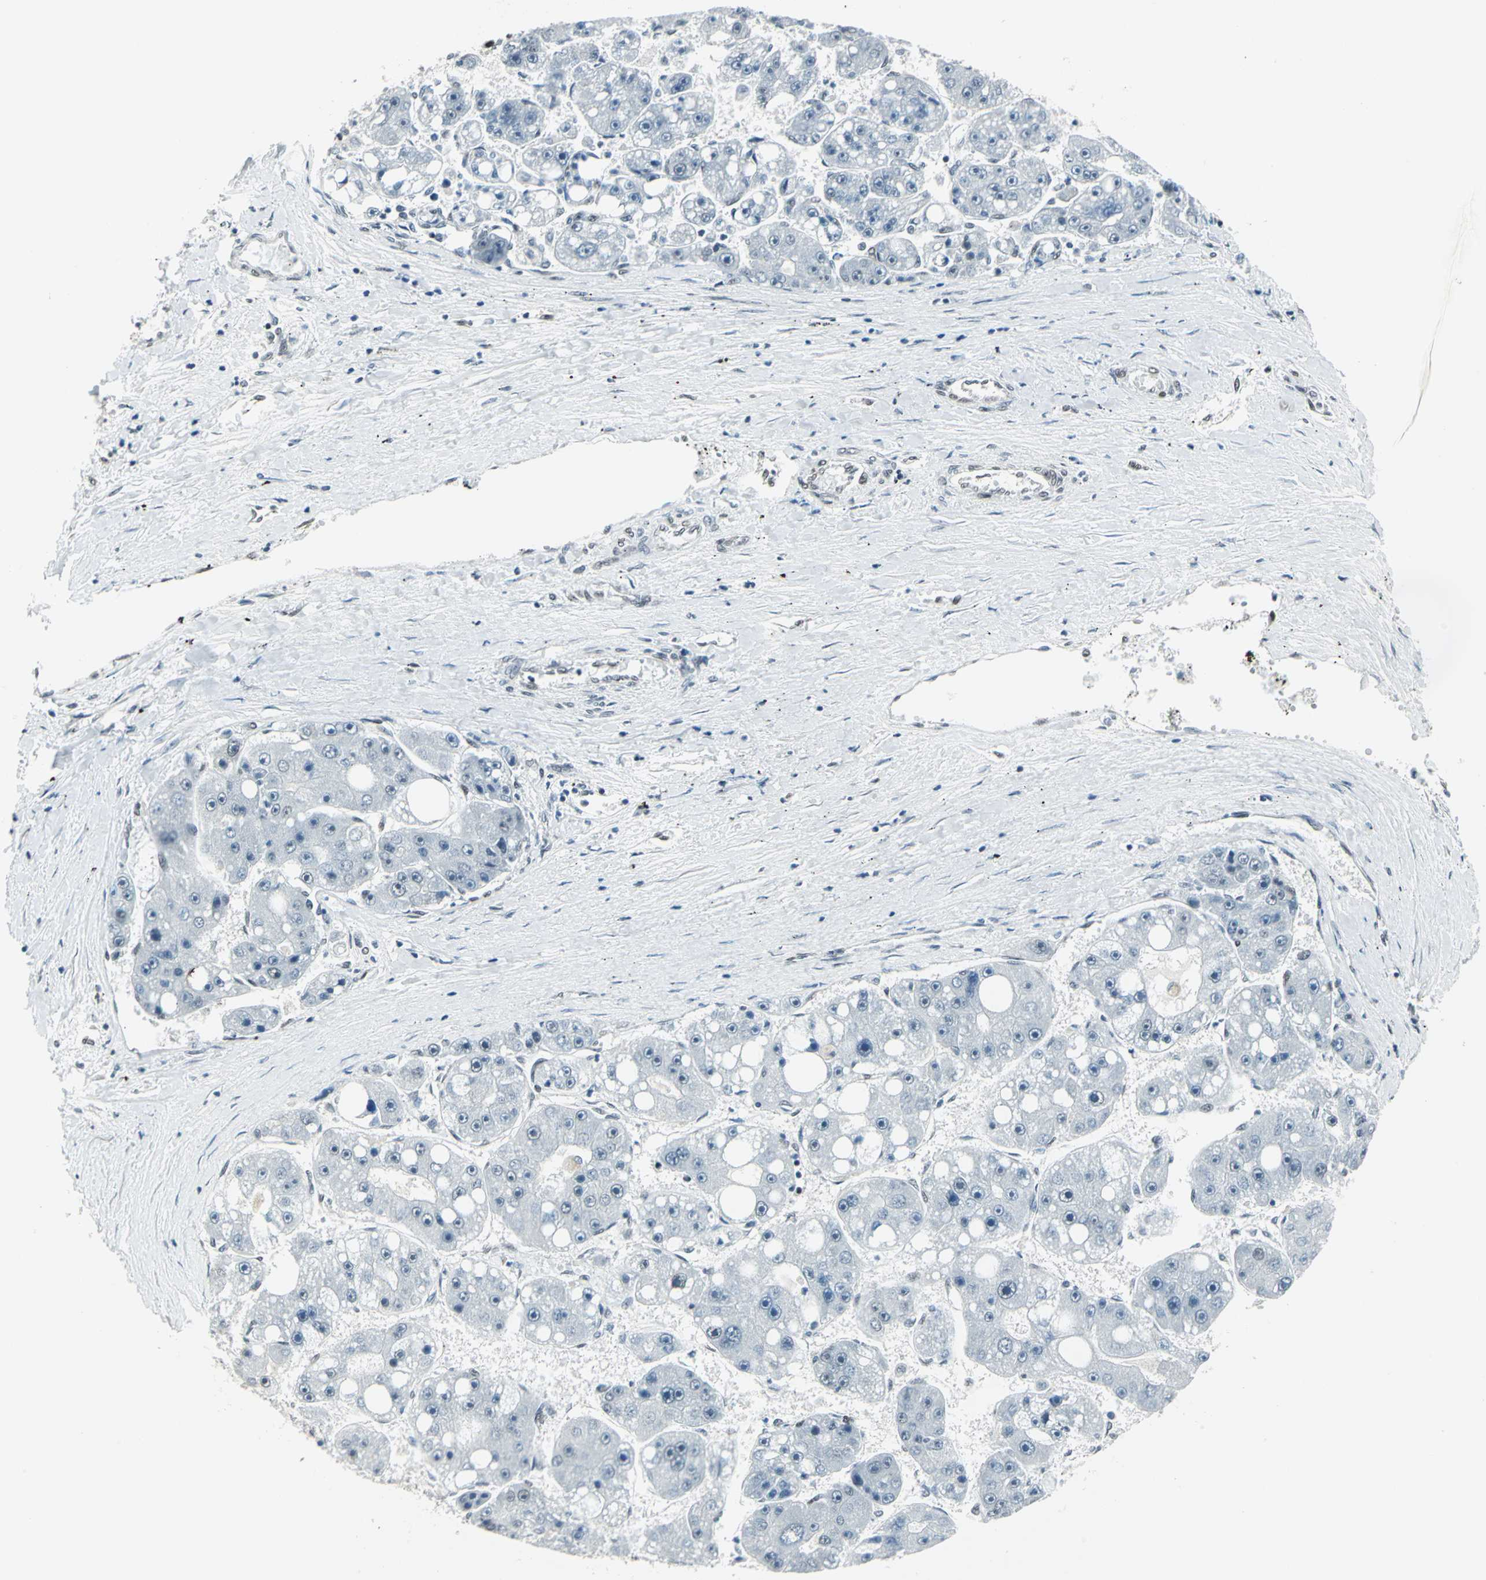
{"staining": {"intensity": "negative", "quantity": "none", "location": "none"}, "tissue": "liver cancer", "cell_type": "Tumor cells", "image_type": "cancer", "snomed": [{"axis": "morphology", "description": "Carcinoma, Hepatocellular, NOS"}, {"axis": "topography", "description": "Liver"}], "caption": "The image displays no significant expression in tumor cells of liver cancer (hepatocellular carcinoma).", "gene": "ADNP", "patient": {"sex": "female", "age": 61}}